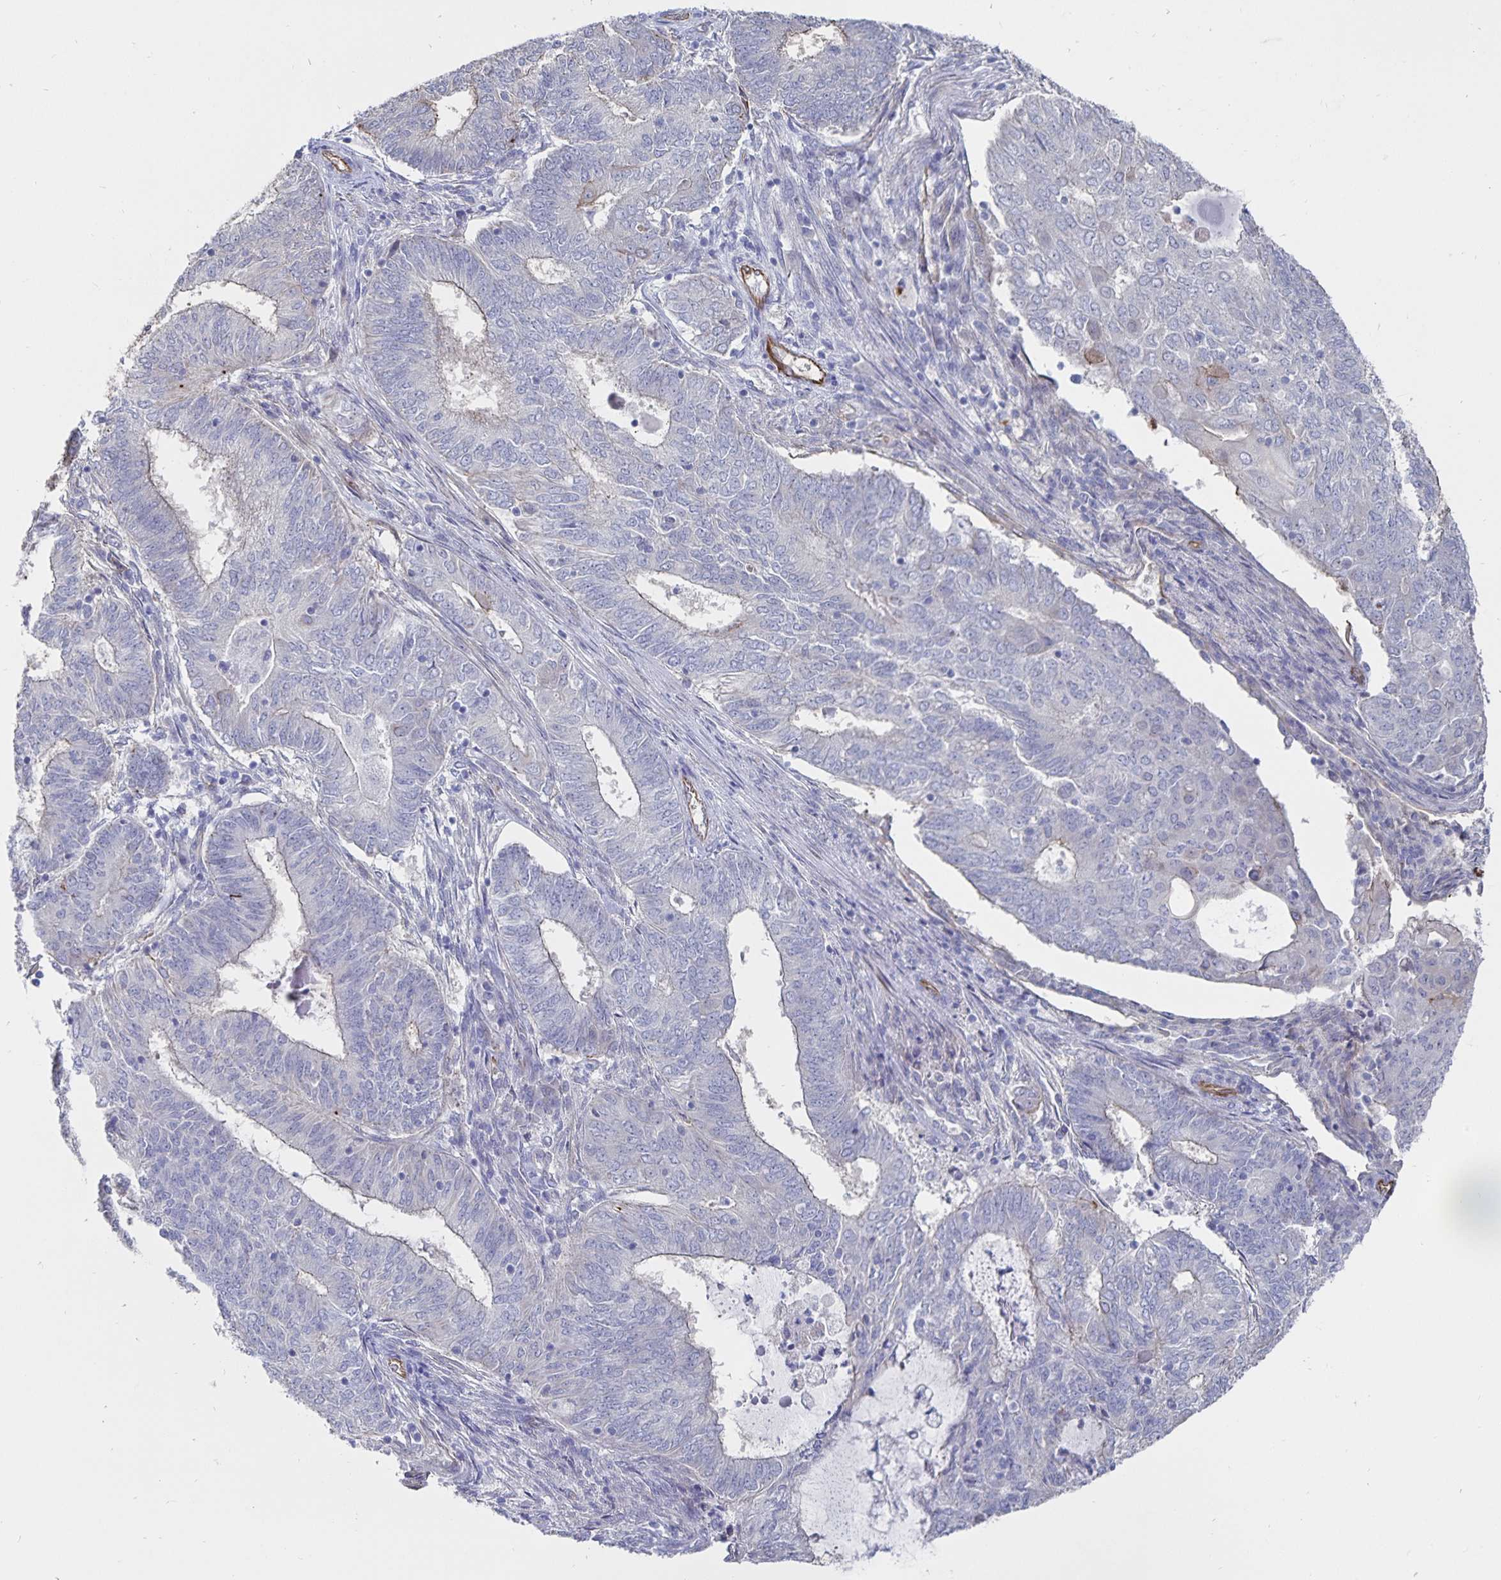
{"staining": {"intensity": "weak", "quantity": "<25%", "location": "cytoplasmic/membranous"}, "tissue": "endometrial cancer", "cell_type": "Tumor cells", "image_type": "cancer", "snomed": [{"axis": "morphology", "description": "Adenocarcinoma, NOS"}, {"axis": "topography", "description": "Endometrium"}], "caption": "Endometrial cancer was stained to show a protein in brown. There is no significant positivity in tumor cells.", "gene": "SSTR1", "patient": {"sex": "female", "age": 62}}